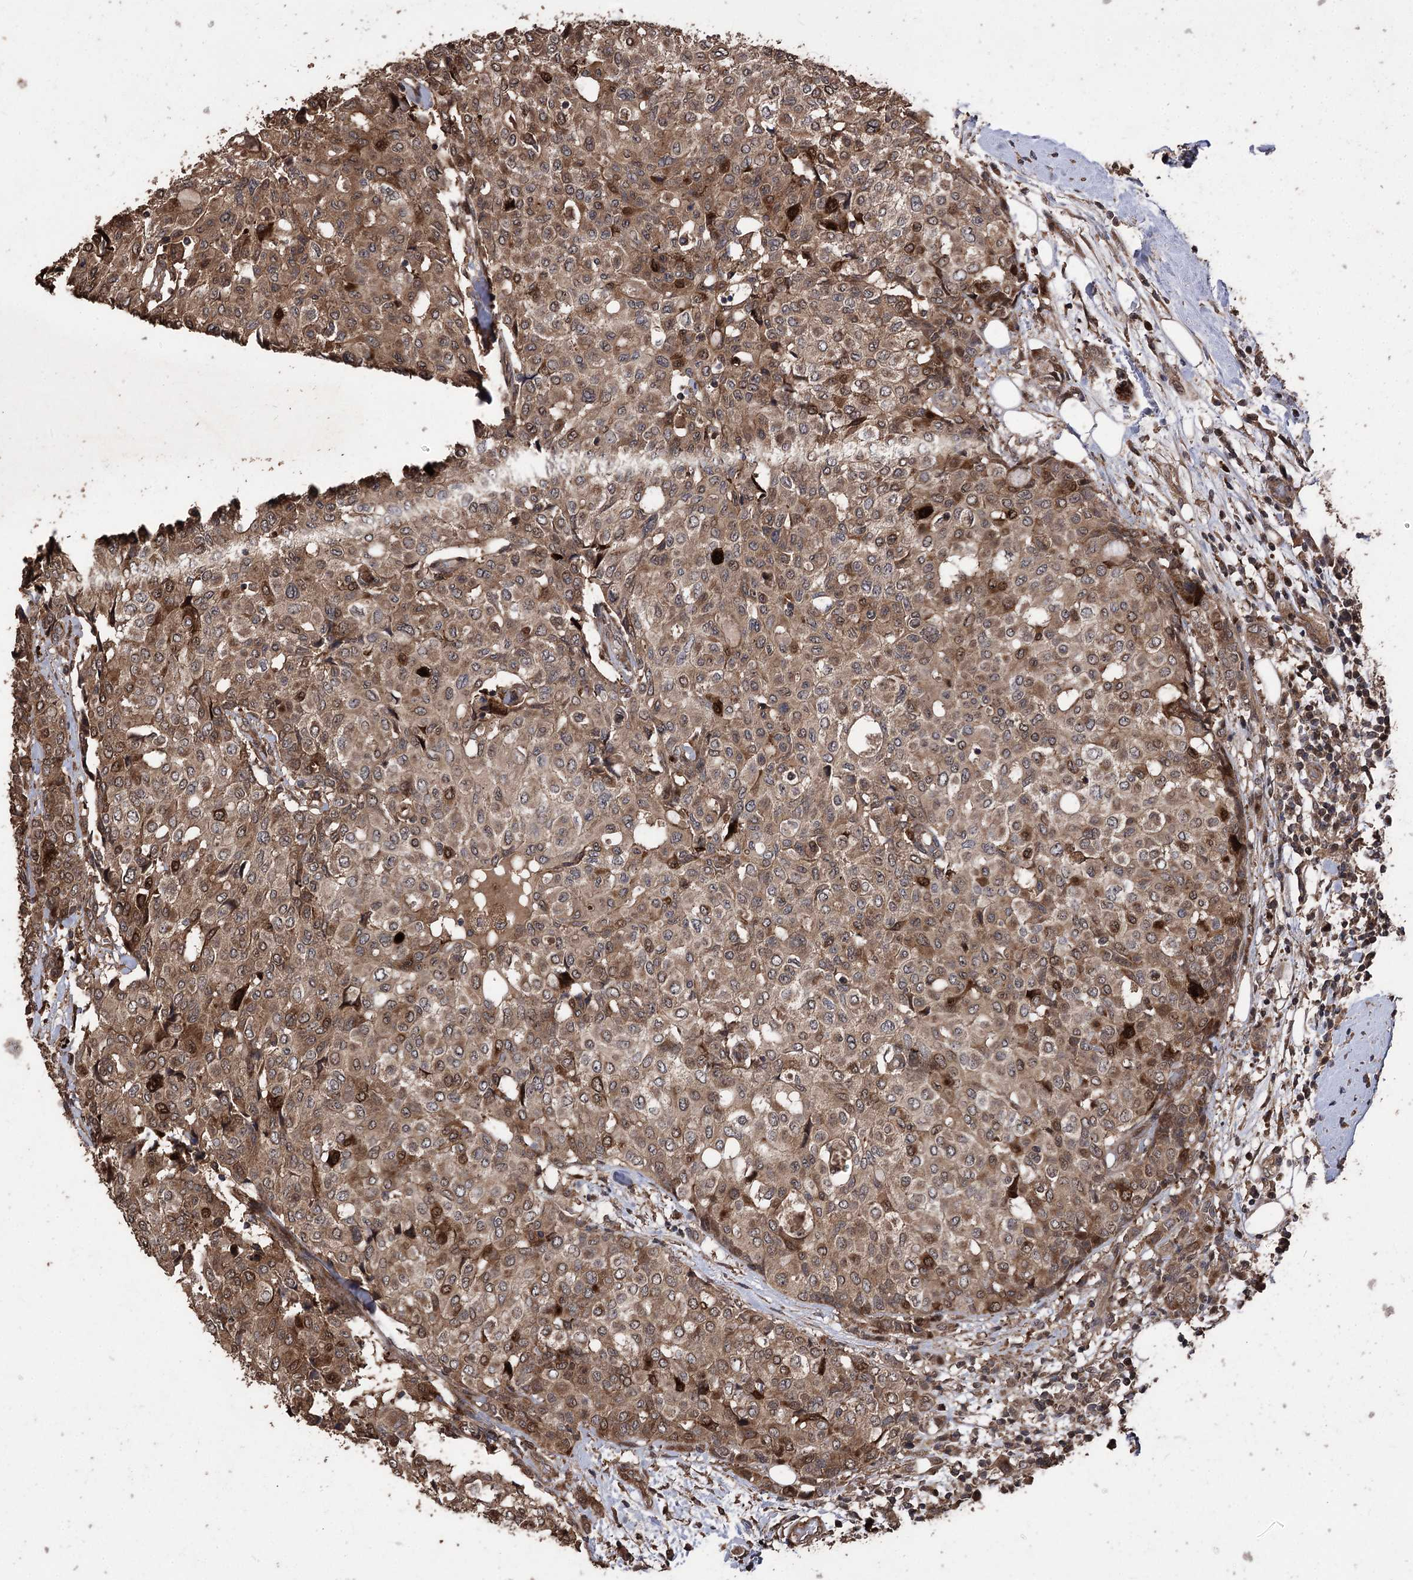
{"staining": {"intensity": "moderate", "quantity": ">75%", "location": "cytoplasmic/membranous"}, "tissue": "breast cancer", "cell_type": "Tumor cells", "image_type": "cancer", "snomed": [{"axis": "morphology", "description": "Lobular carcinoma"}, {"axis": "topography", "description": "Breast"}], "caption": "This histopathology image displays immunohistochemistry (IHC) staining of breast cancer, with medium moderate cytoplasmic/membranous expression in approximately >75% of tumor cells.", "gene": "RASSF3", "patient": {"sex": "female", "age": 51}}